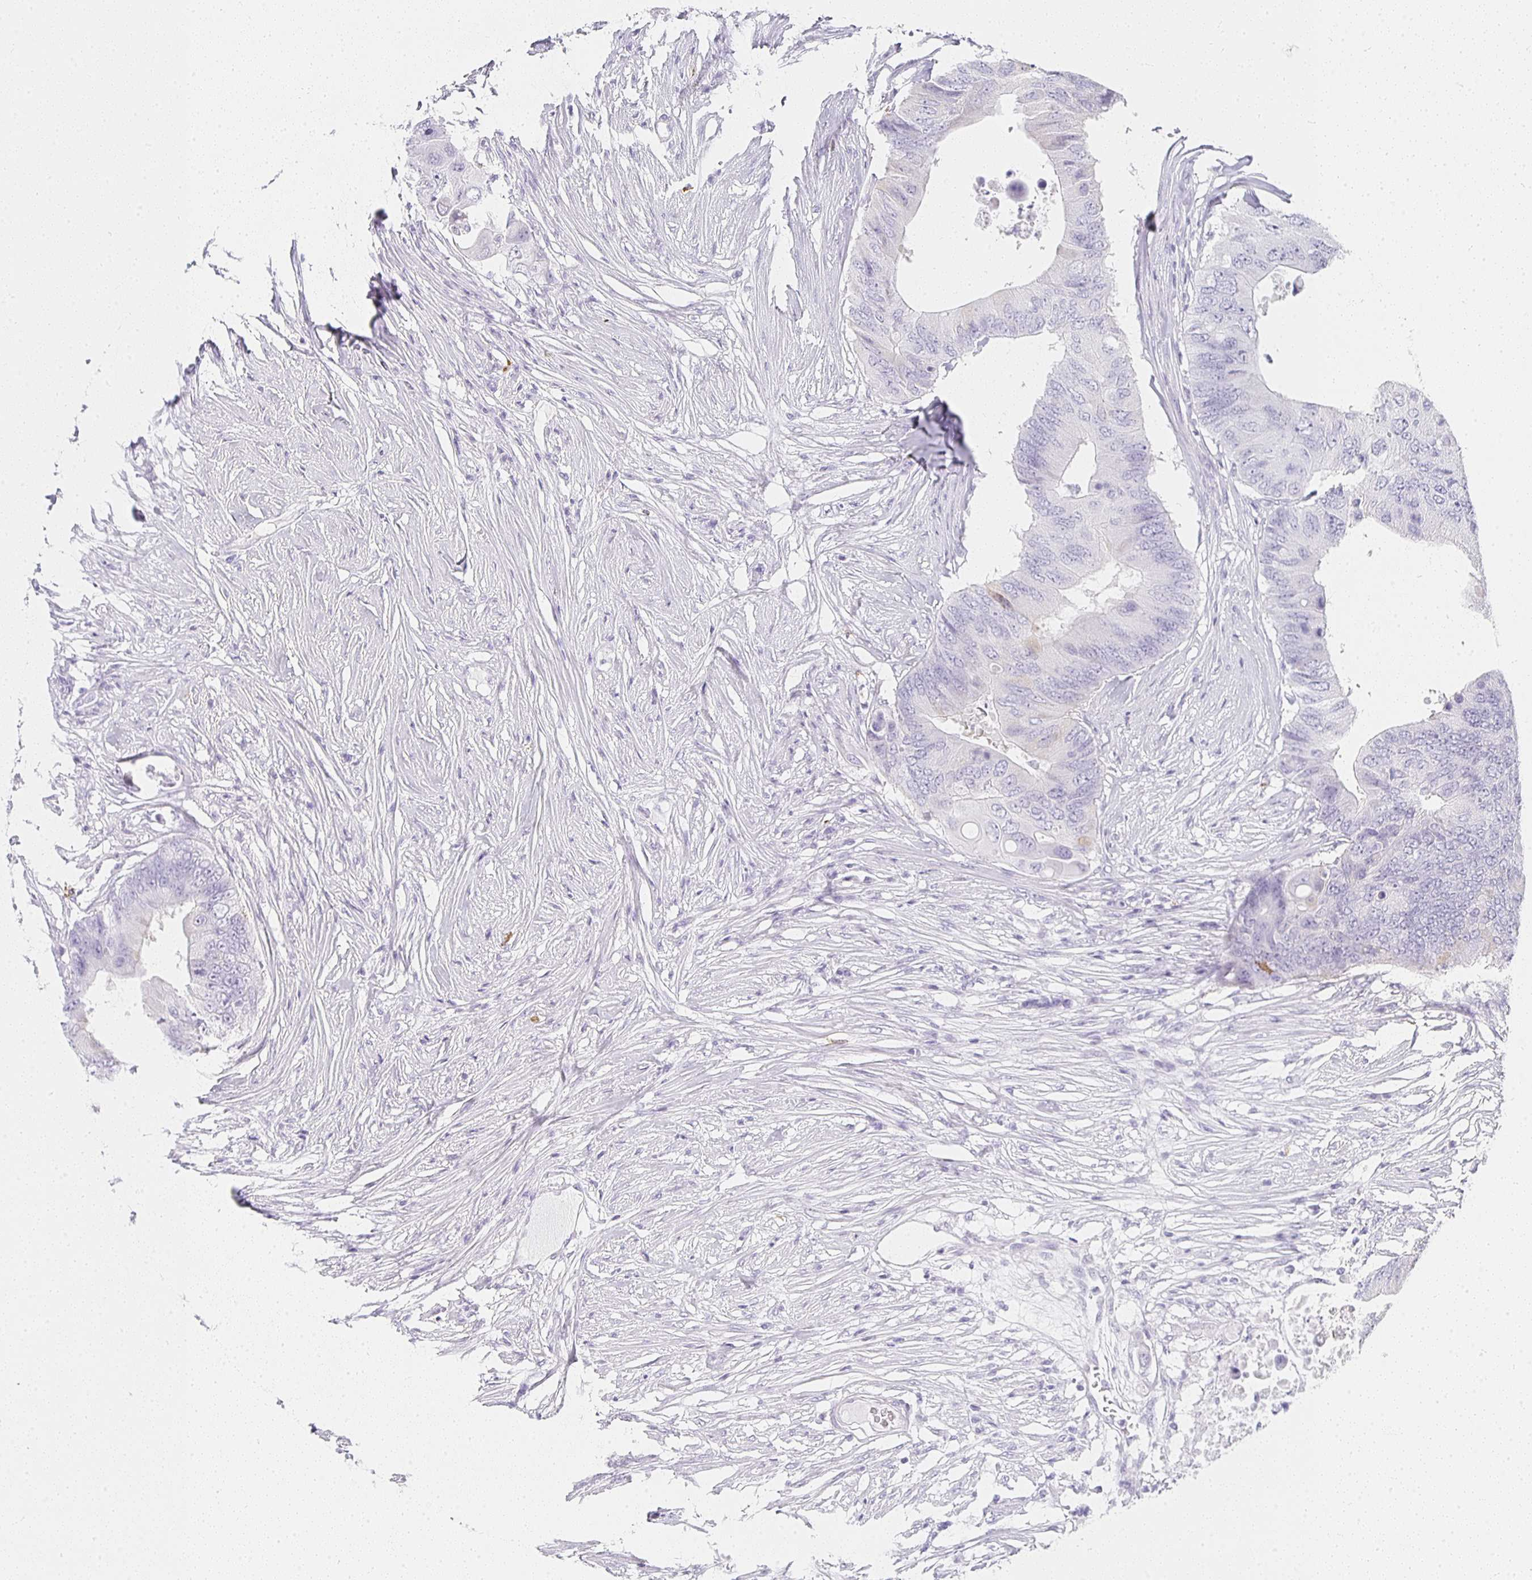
{"staining": {"intensity": "negative", "quantity": "none", "location": "none"}, "tissue": "colorectal cancer", "cell_type": "Tumor cells", "image_type": "cancer", "snomed": [{"axis": "morphology", "description": "Adenocarcinoma, NOS"}, {"axis": "topography", "description": "Colon"}], "caption": "Colorectal cancer was stained to show a protein in brown. There is no significant expression in tumor cells.", "gene": "TPSD1", "patient": {"sex": "male", "age": 71}}